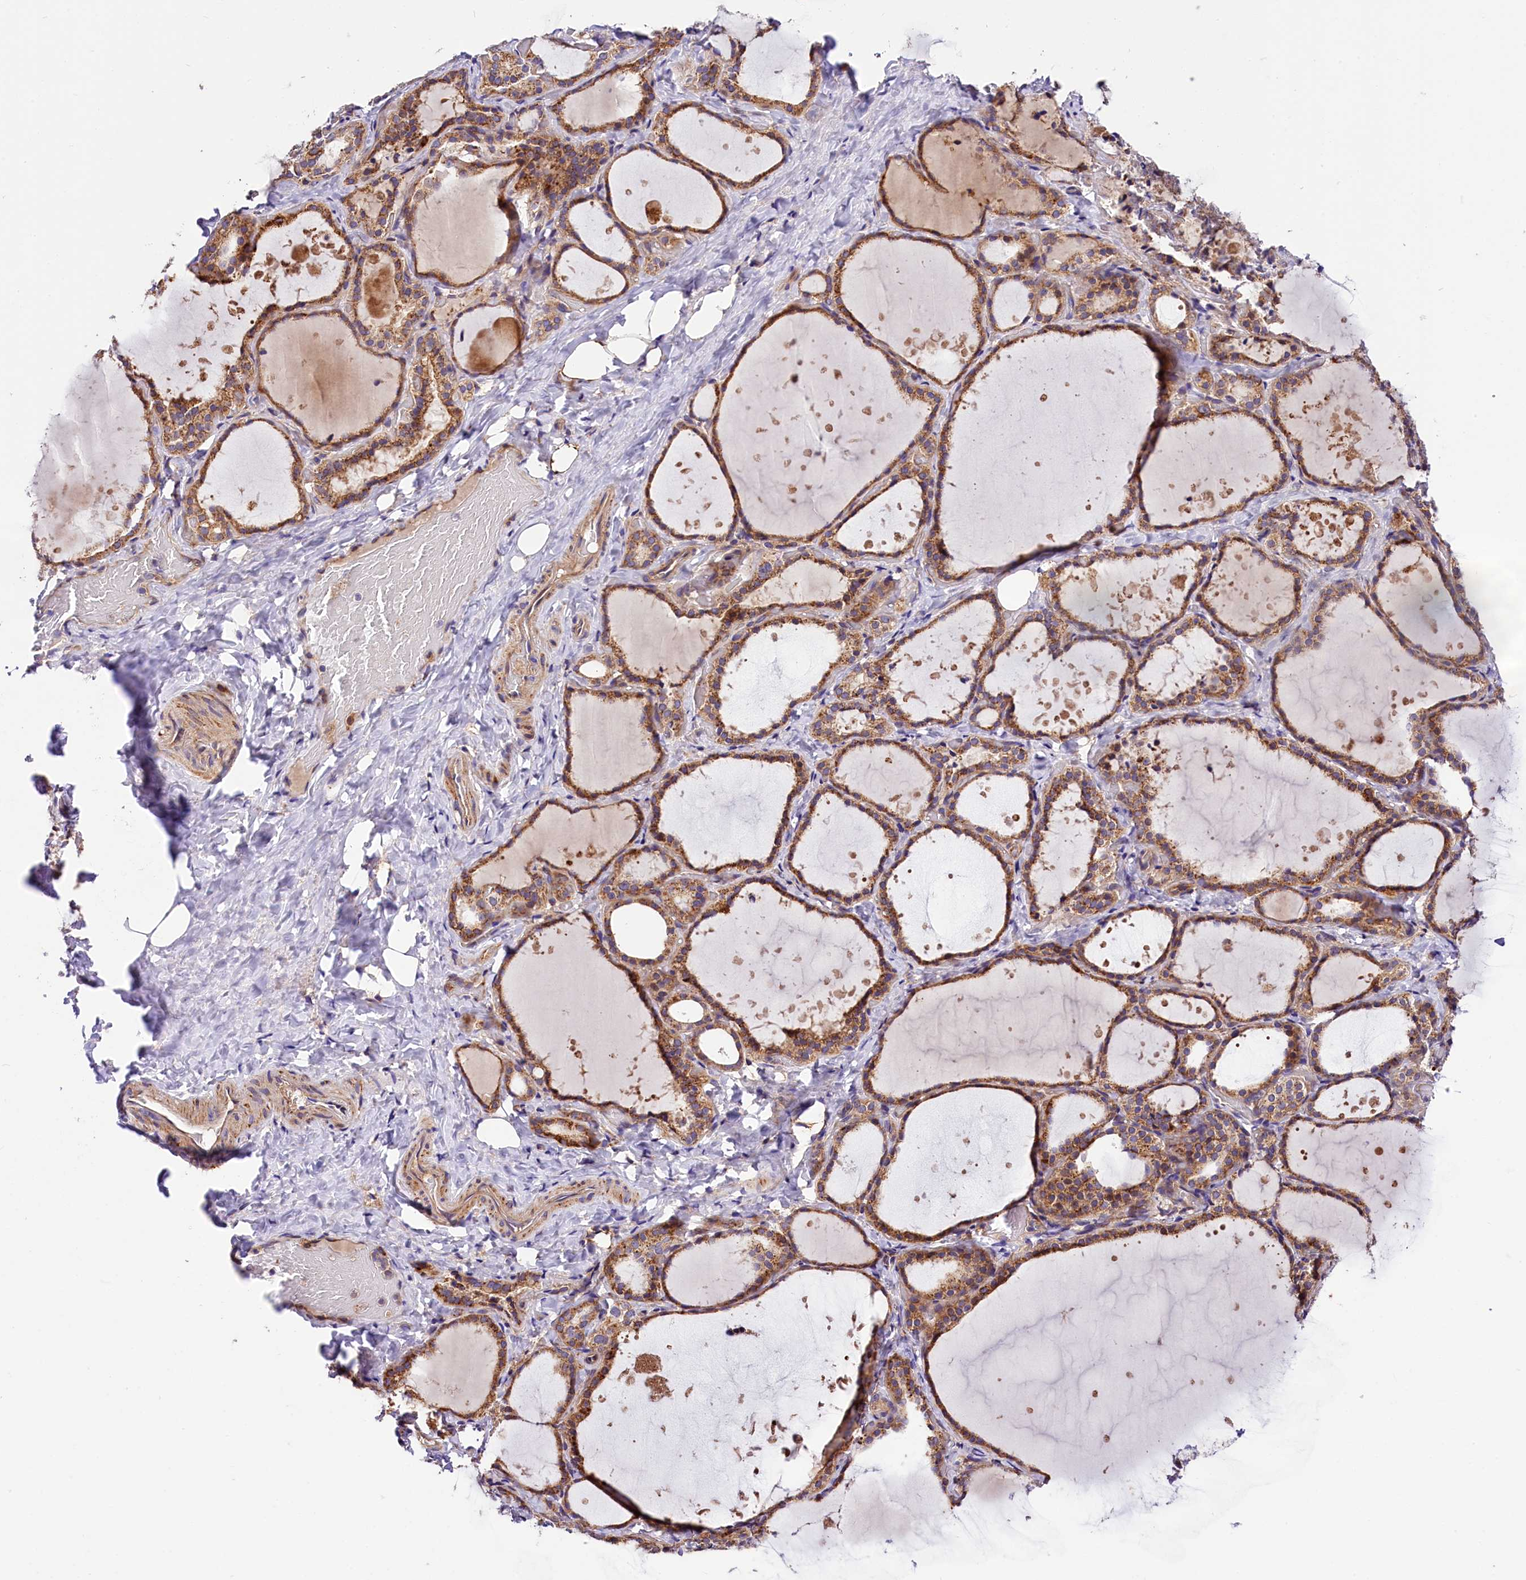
{"staining": {"intensity": "moderate", "quantity": ">75%", "location": "cytoplasmic/membranous"}, "tissue": "thyroid gland", "cell_type": "Glandular cells", "image_type": "normal", "snomed": [{"axis": "morphology", "description": "Normal tissue, NOS"}, {"axis": "topography", "description": "Thyroid gland"}], "caption": "Normal thyroid gland exhibits moderate cytoplasmic/membranous staining in about >75% of glandular cells (brown staining indicates protein expression, while blue staining denotes nuclei)..", "gene": "ARMC6", "patient": {"sex": "female", "age": 44}}